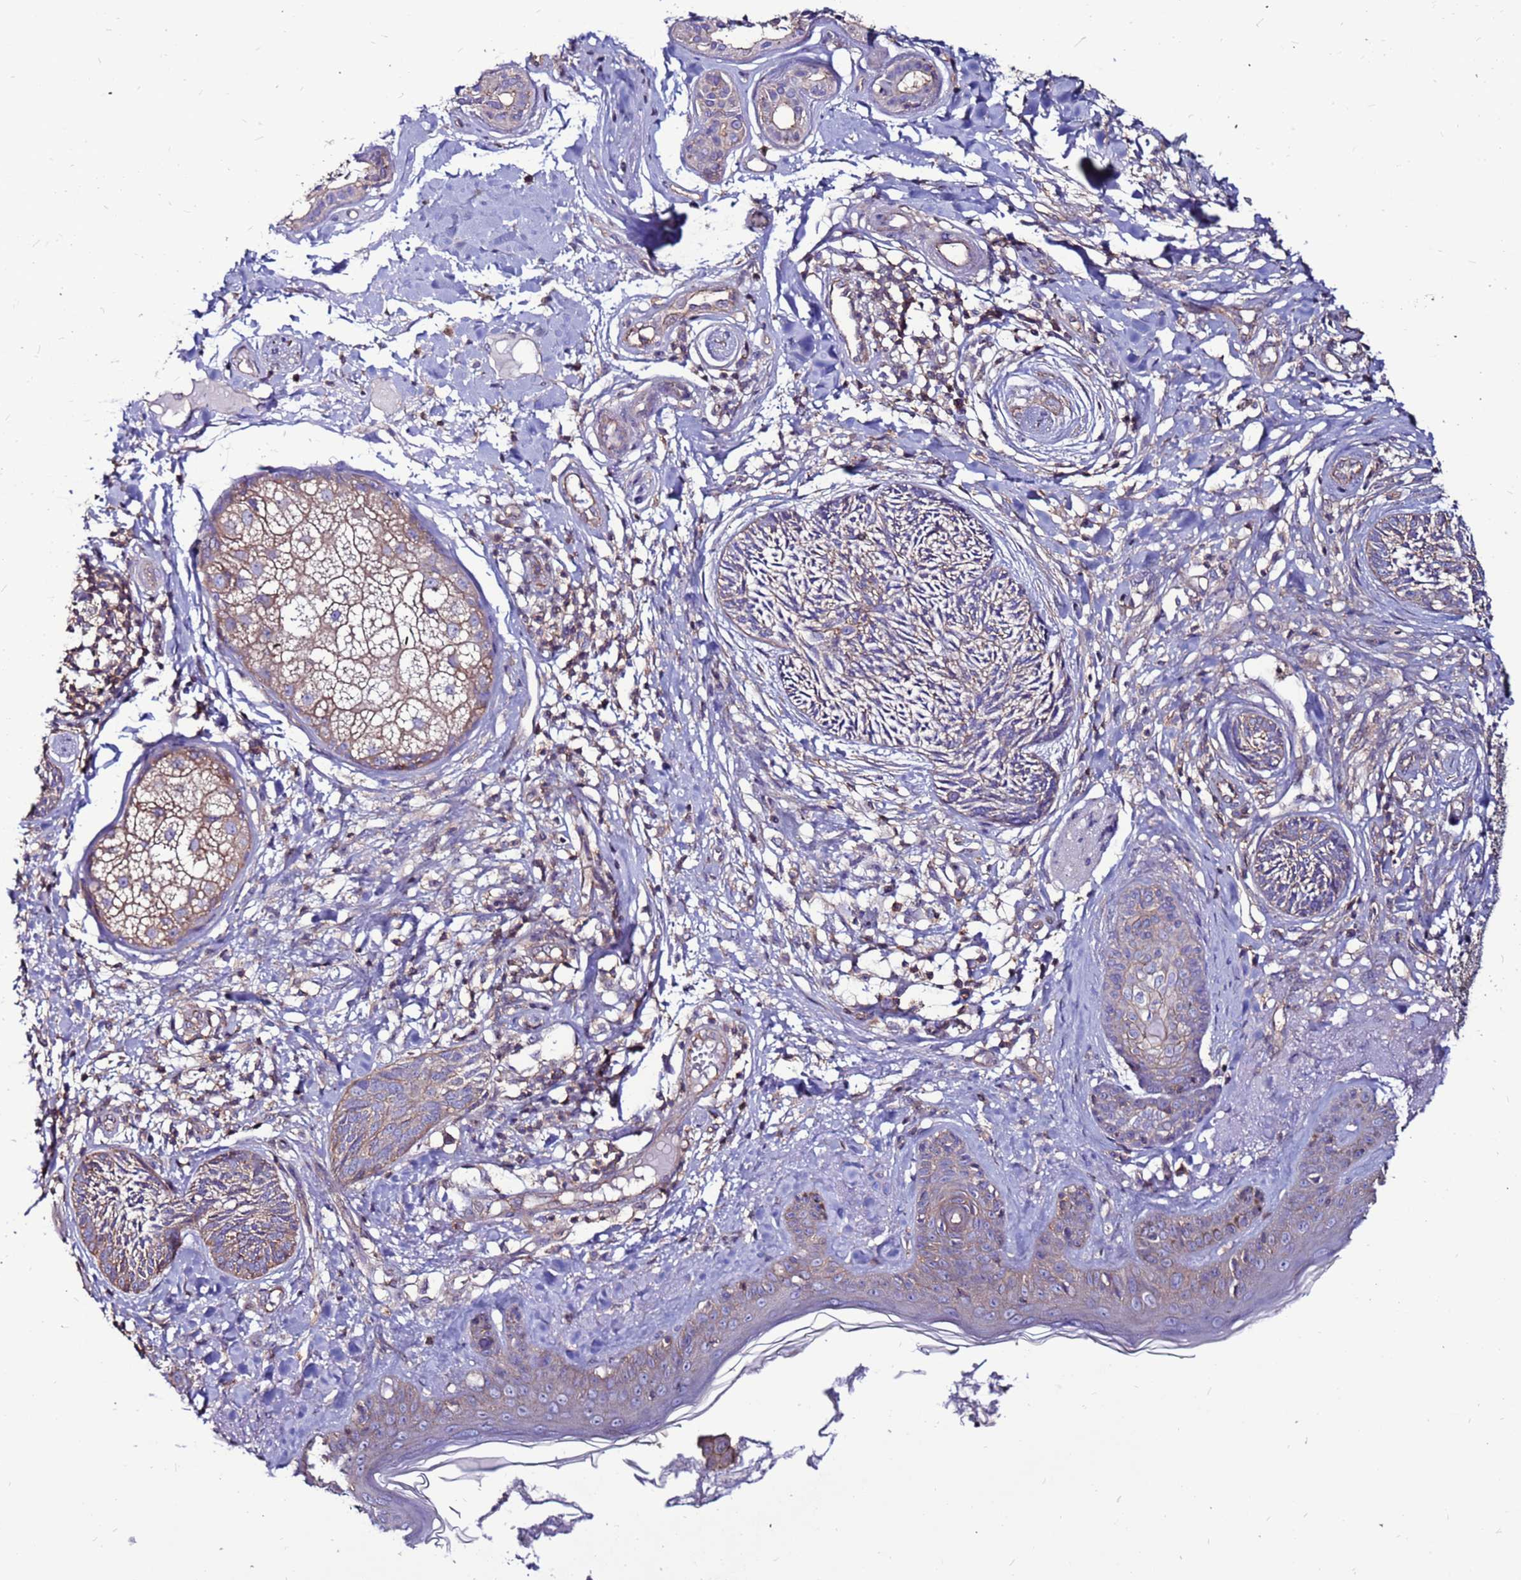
{"staining": {"intensity": "weak", "quantity": ">75%", "location": "cytoplasmic/membranous"}, "tissue": "skin cancer", "cell_type": "Tumor cells", "image_type": "cancer", "snomed": [{"axis": "morphology", "description": "Squamous cell carcinoma, NOS"}, {"axis": "topography", "description": "Skin"}], "caption": "Skin cancer stained with a protein marker exhibits weak staining in tumor cells.", "gene": "NRN1L", "patient": {"sex": "male", "age": 82}}